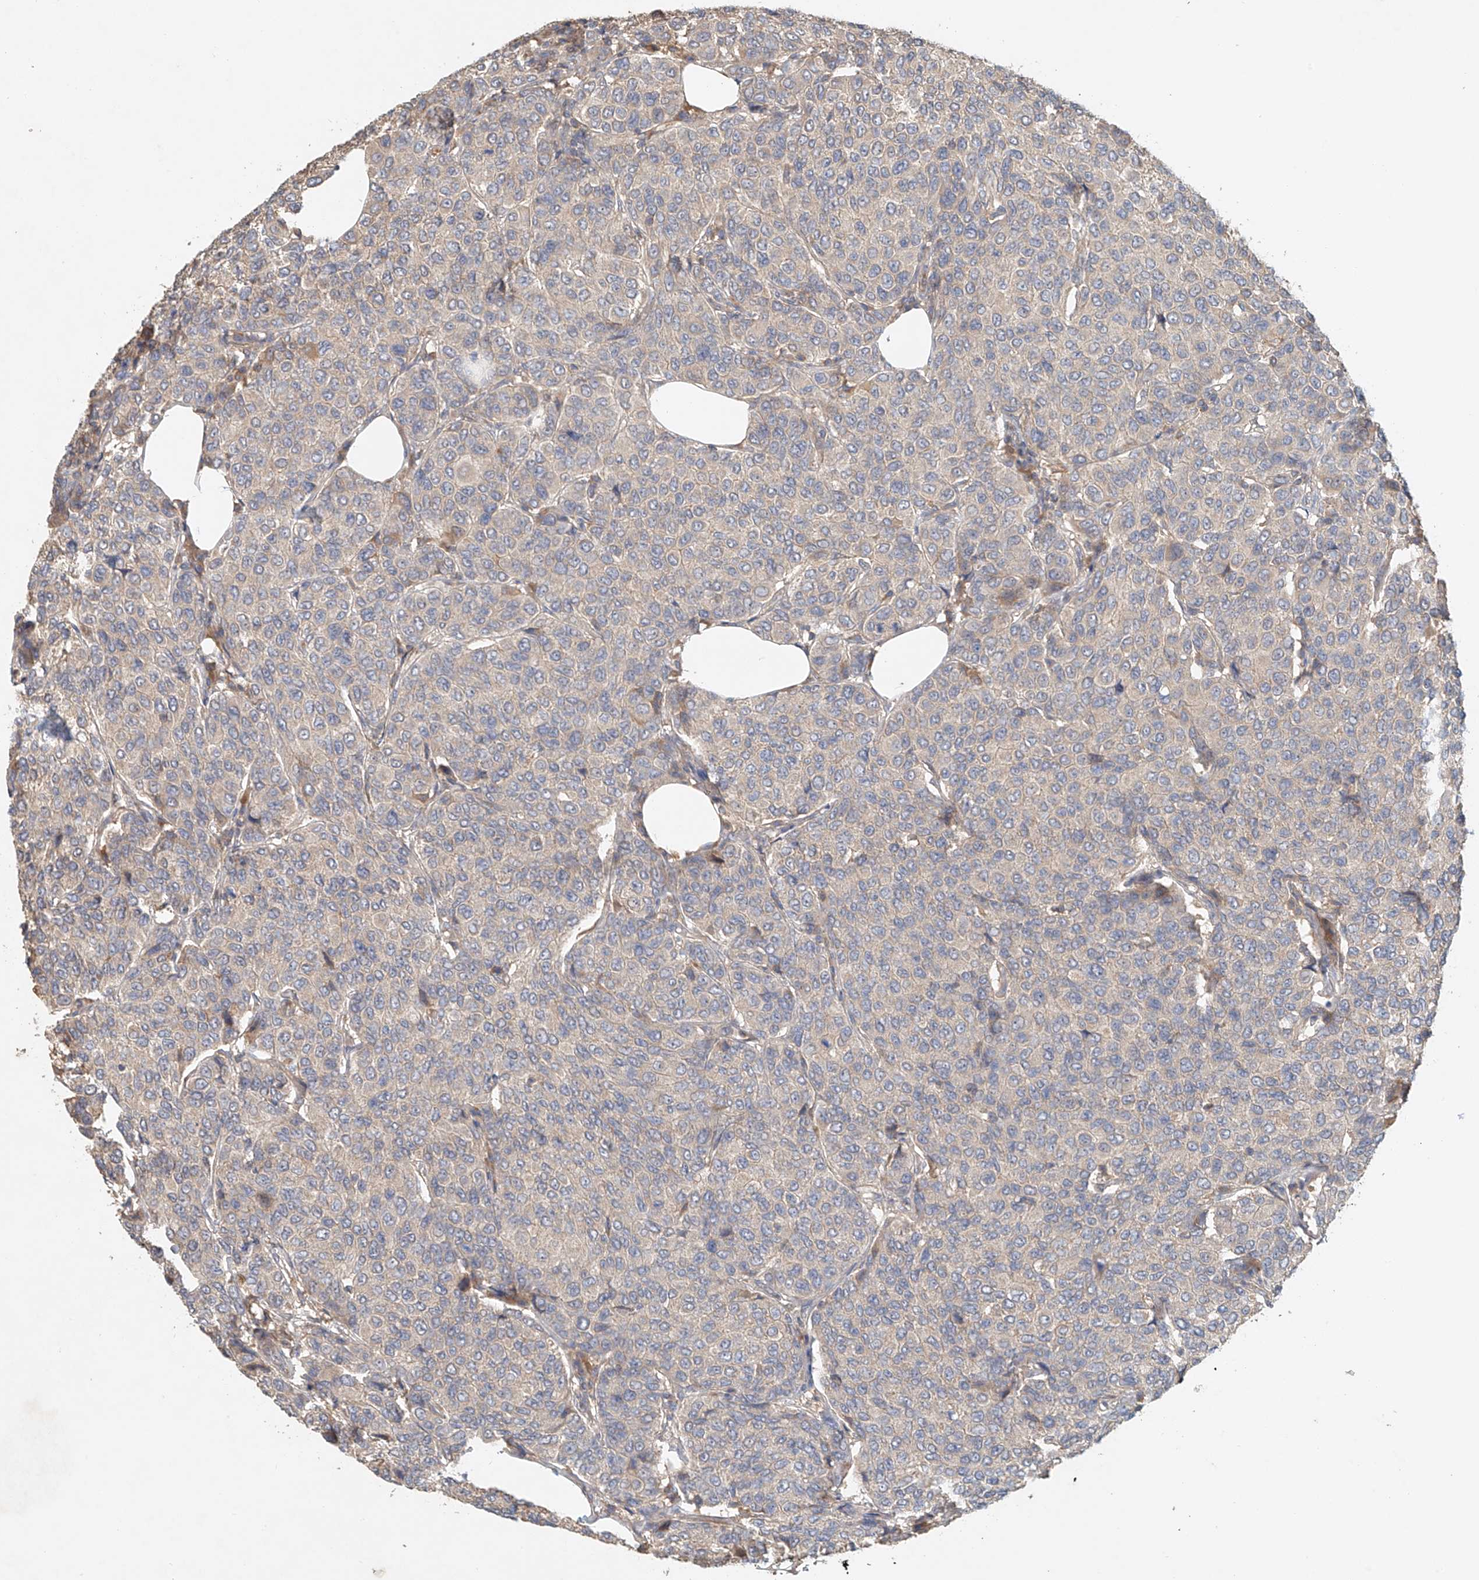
{"staining": {"intensity": "negative", "quantity": "none", "location": "none"}, "tissue": "breast cancer", "cell_type": "Tumor cells", "image_type": "cancer", "snomed": [{"axis": "morphology", "description": "Duct carcinoma"}, {"axis": "topography", "description": "Breast"}], "caption": "The photomicrograph demonstrates no staining of tumor cells in breast cancer. Nuclei are stained in blue.", "gene": "GNB1L", "patient": {"sex": "female", "age": 55}}